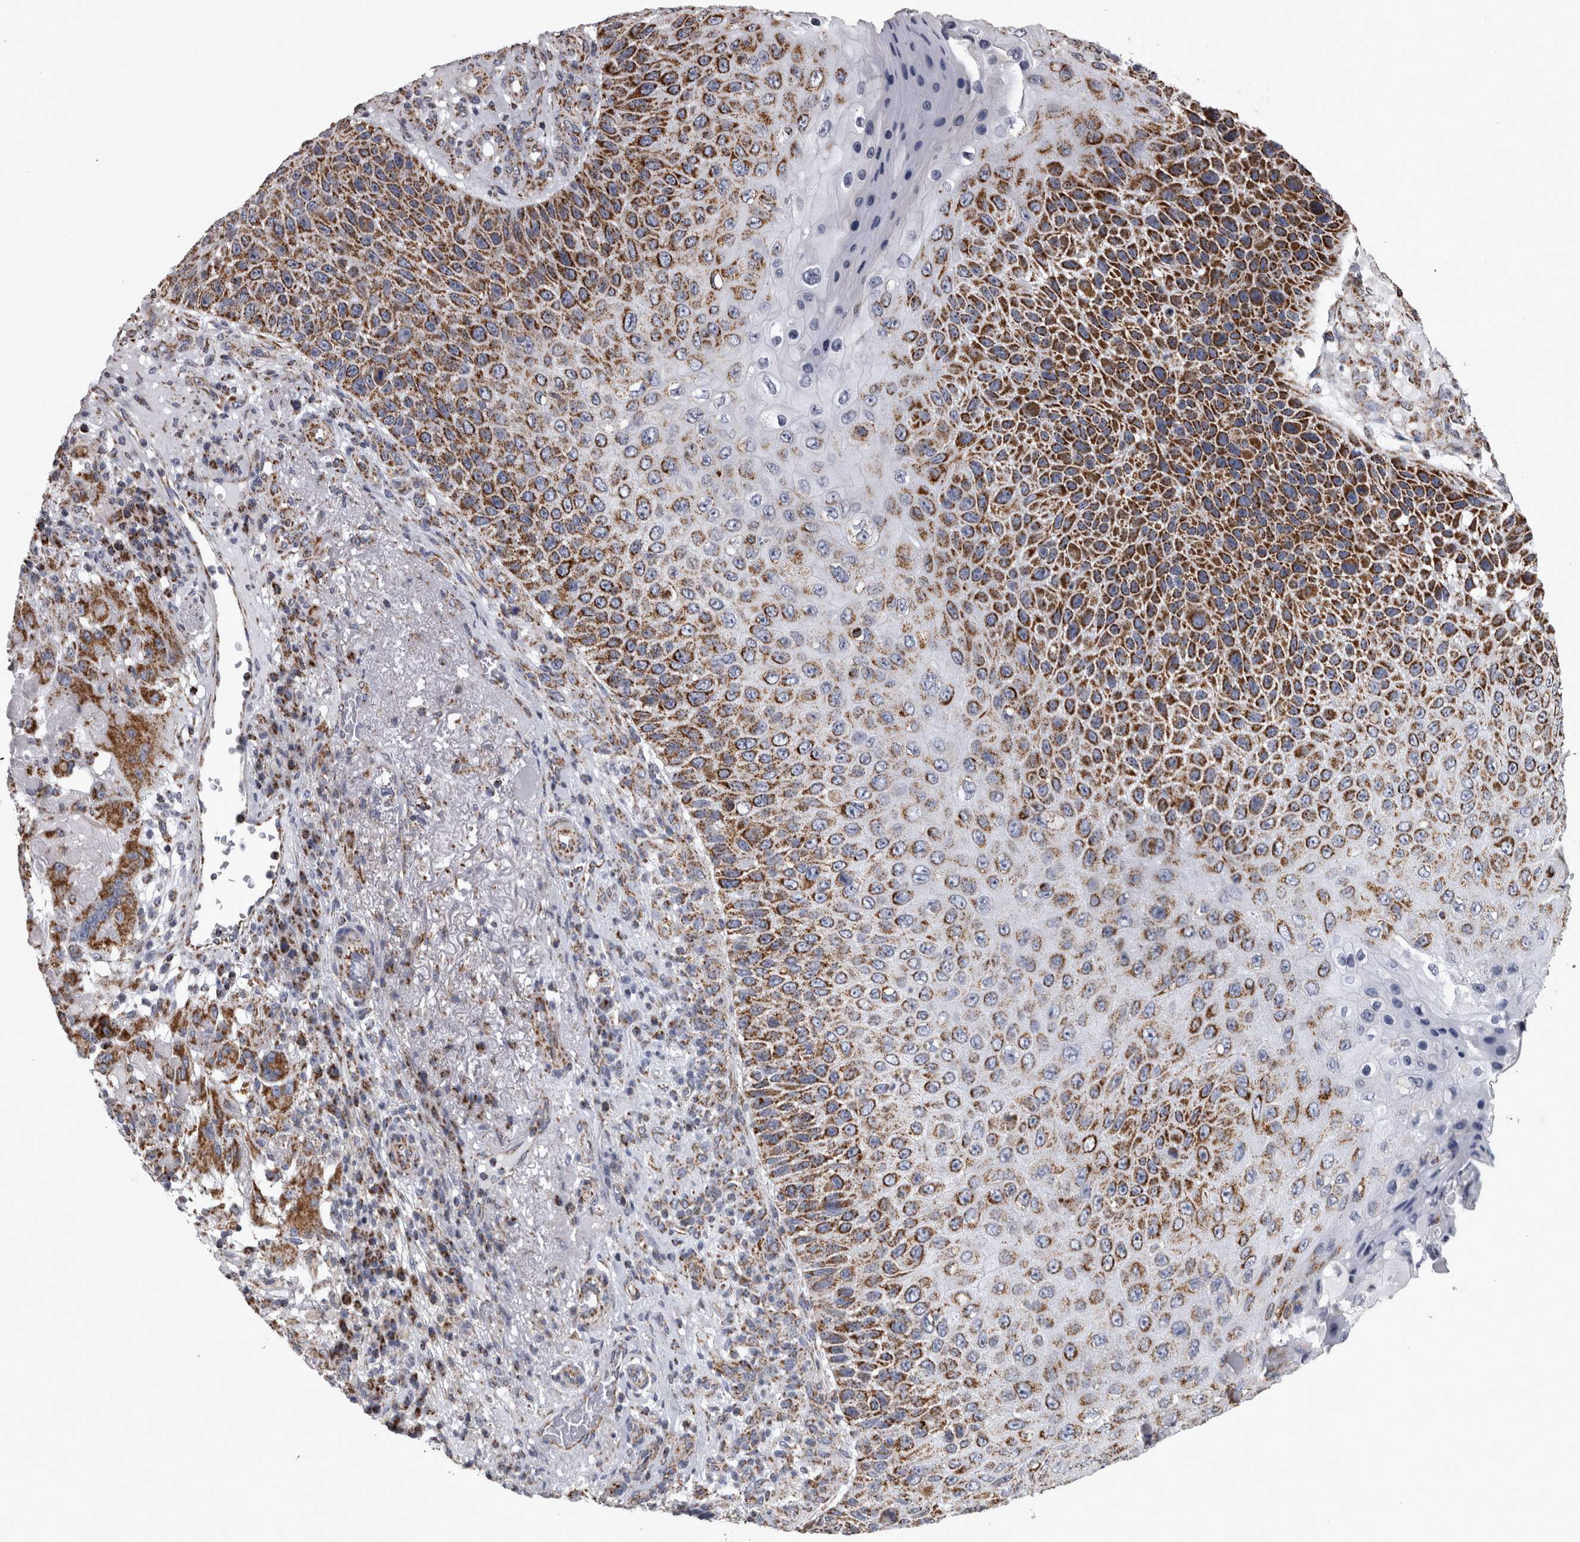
{"staining": {"intensity": "strong", "quantity": ">75%", "location": "cytoplasmic/membranous"}, "tissue": "skin cancer", "cell_type": "Tumor cells", "image_type": "cancer", "snomed": [{"axis": "morphology", "description": "Squamous cell carcinoma, NOS"}, {"axis": "topography", "description": "Skin"}], "caption": "Protein staining shows strong cytoplasmic/membranous positivity in approximately >75% of tumor cells in skin cancer. (DAB IHC with brightfield microscopy, high magnification).", "gene": "MDH2", "patient": {"sex": "female", "age": 88}}